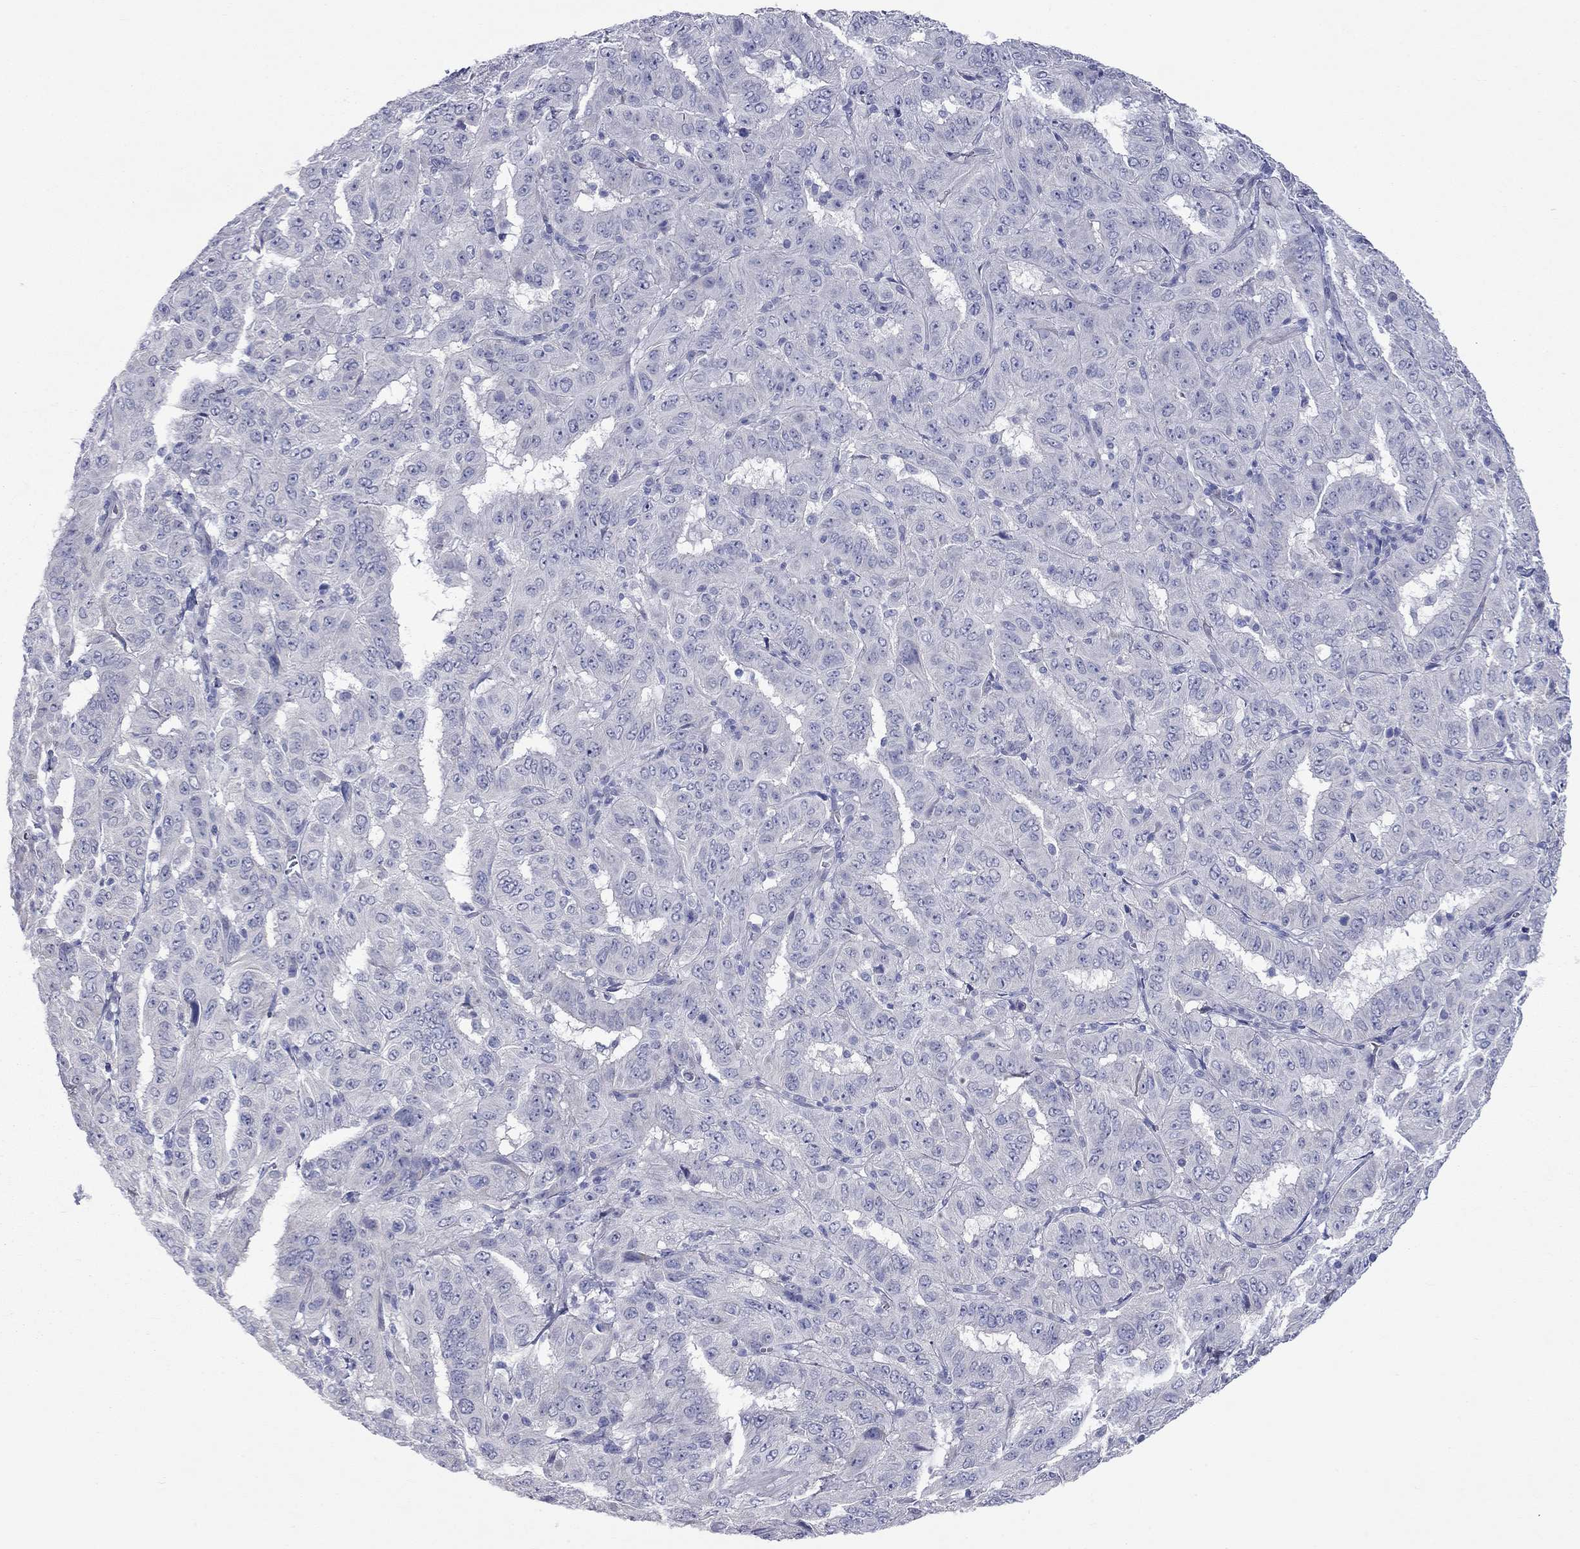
{"staining": {"intensity": "negative", "quantity": "none", "location": "none"}, "tissue": "pancreatic cancer", "cell_type": "Tumor cells", "image_type": "cancer", "snomed": [{"axis": "morphology", "description": "Adenocarcinoma, NOS"}, {"axis": "topography", "description": "Pancreas"}], "caption": "IHC of human pancreatic adenocarcinoma demonstrates no positivity in tumor cells.", "gene": "UNC119B", "patient": {"sex": "male", "age": 63}}